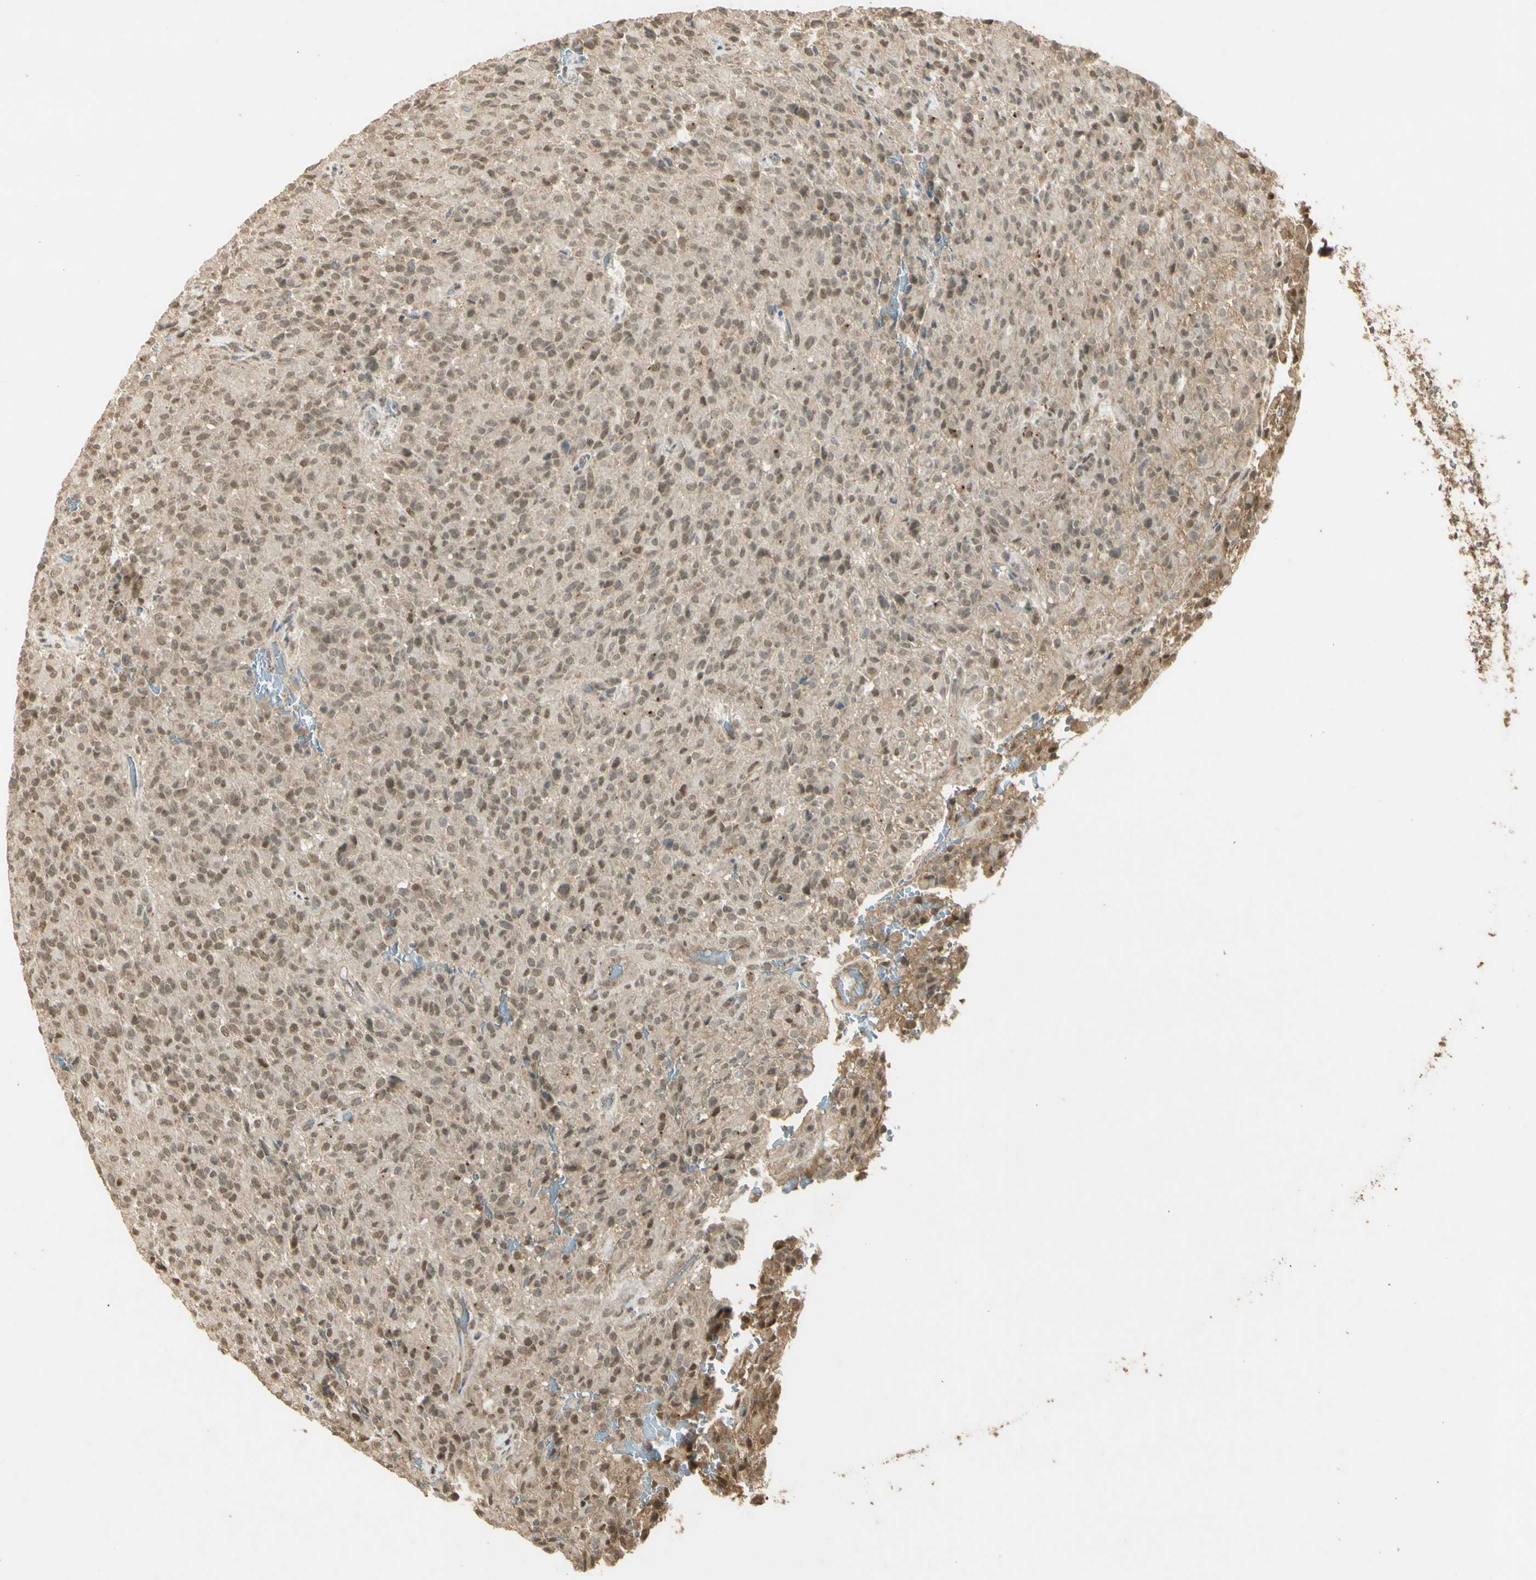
{"staining": {"intensity": "moderate", "quantity": ">75%", "location": "nuclear"}, "tissue": "glioma", "cell_type": "Tumor cells", "image_type": "cancer", "snomed": [{"axis": "morphology", "description": "Glioma, malignant, High grade"}, {"axis": "topography", "description": "Brain"}], "caption": "A brown stain shows moderate nuclear expression of a protein in glioma tumor cells. Ihc stains the protein in brown and the nuclei are stained blue.", "gene": "GMEB2", "patient": {"sex": "male", "age": 71}}